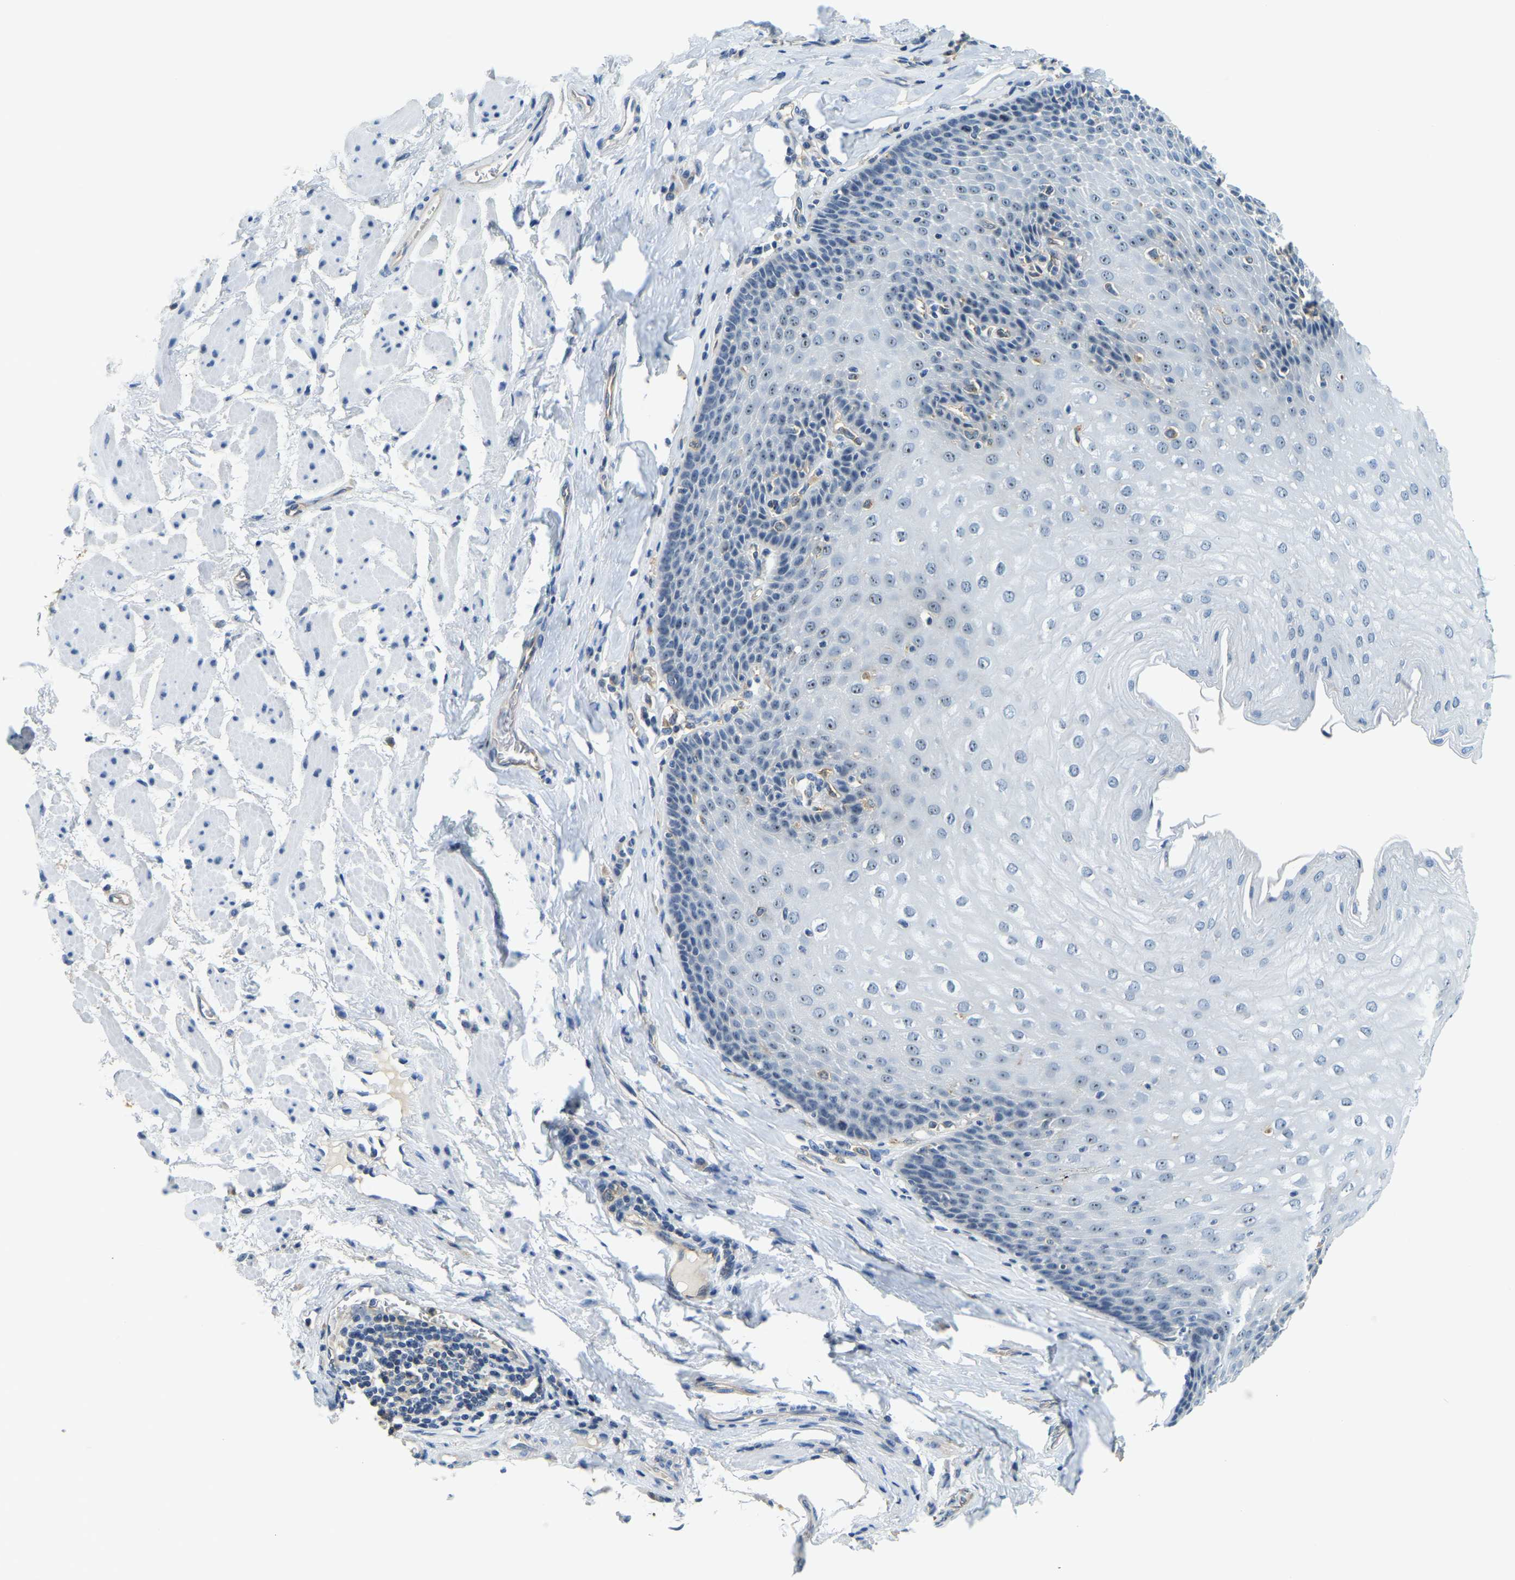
{"staining": {"intensity": "weak", "quantity": "25%-75%", "location": "nuclear"}, "tissue": "esophagus", "cell_type": "Squamous epithelial cells", "image_type": "normal", "snomed": [{"axis": "morphology", "description": "Normal tissue, NOS"}, {"axis": "topography", "description": "Esophagus"}], "caption": "Squamous epithelial cells exhibit weak nuclear positivity in about 25%-75% of cells in unremarkable esophagus. (Brightfield microscopy of DAB IHC at high magnification).", "gene": "RRP1", "patient": {"sex": "female", "age": 61}}